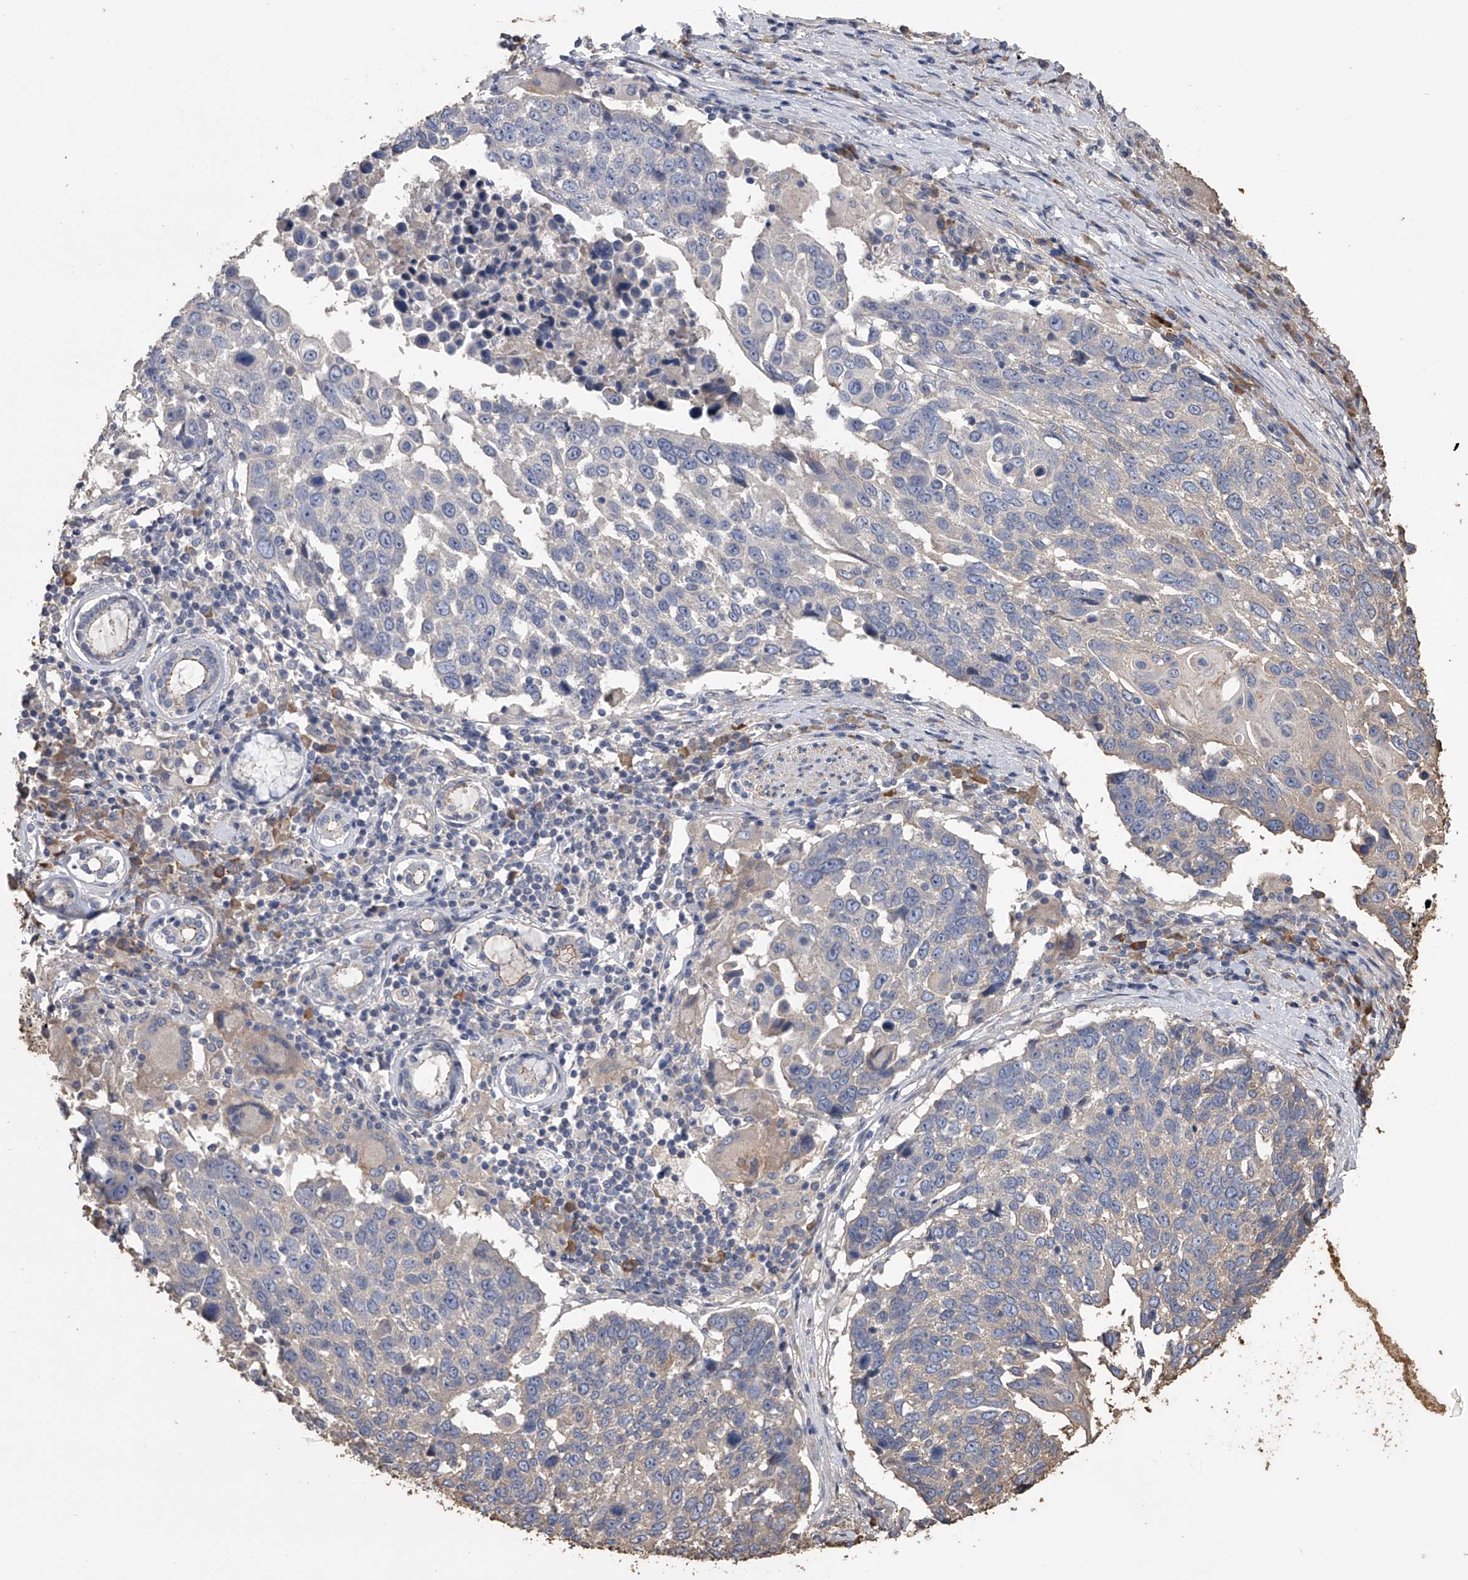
{"staining": {"intensity": "negative", "quantity": "none", "location": "none"}, "tissue": "lung cancer", "cell_type": "Tumor cells", "image_type": "cancer", "snomed": [{"axis": "morphology", "description": "Squamous cell carcinoma, NOS"}, {"axis": "topography", "description": "Lung"}], "caption": "There is no significant positivity in tumor cells of lung cancer. Brightfield microscopy of immunohistochemistry (IHC) stained with DAB (3,3'-diaminobenzidine) (brown) and hematoxylin (blue), captured at high magnification.", "gene": "ZNF343", "patient": {"sex": "male", "age": 66}}